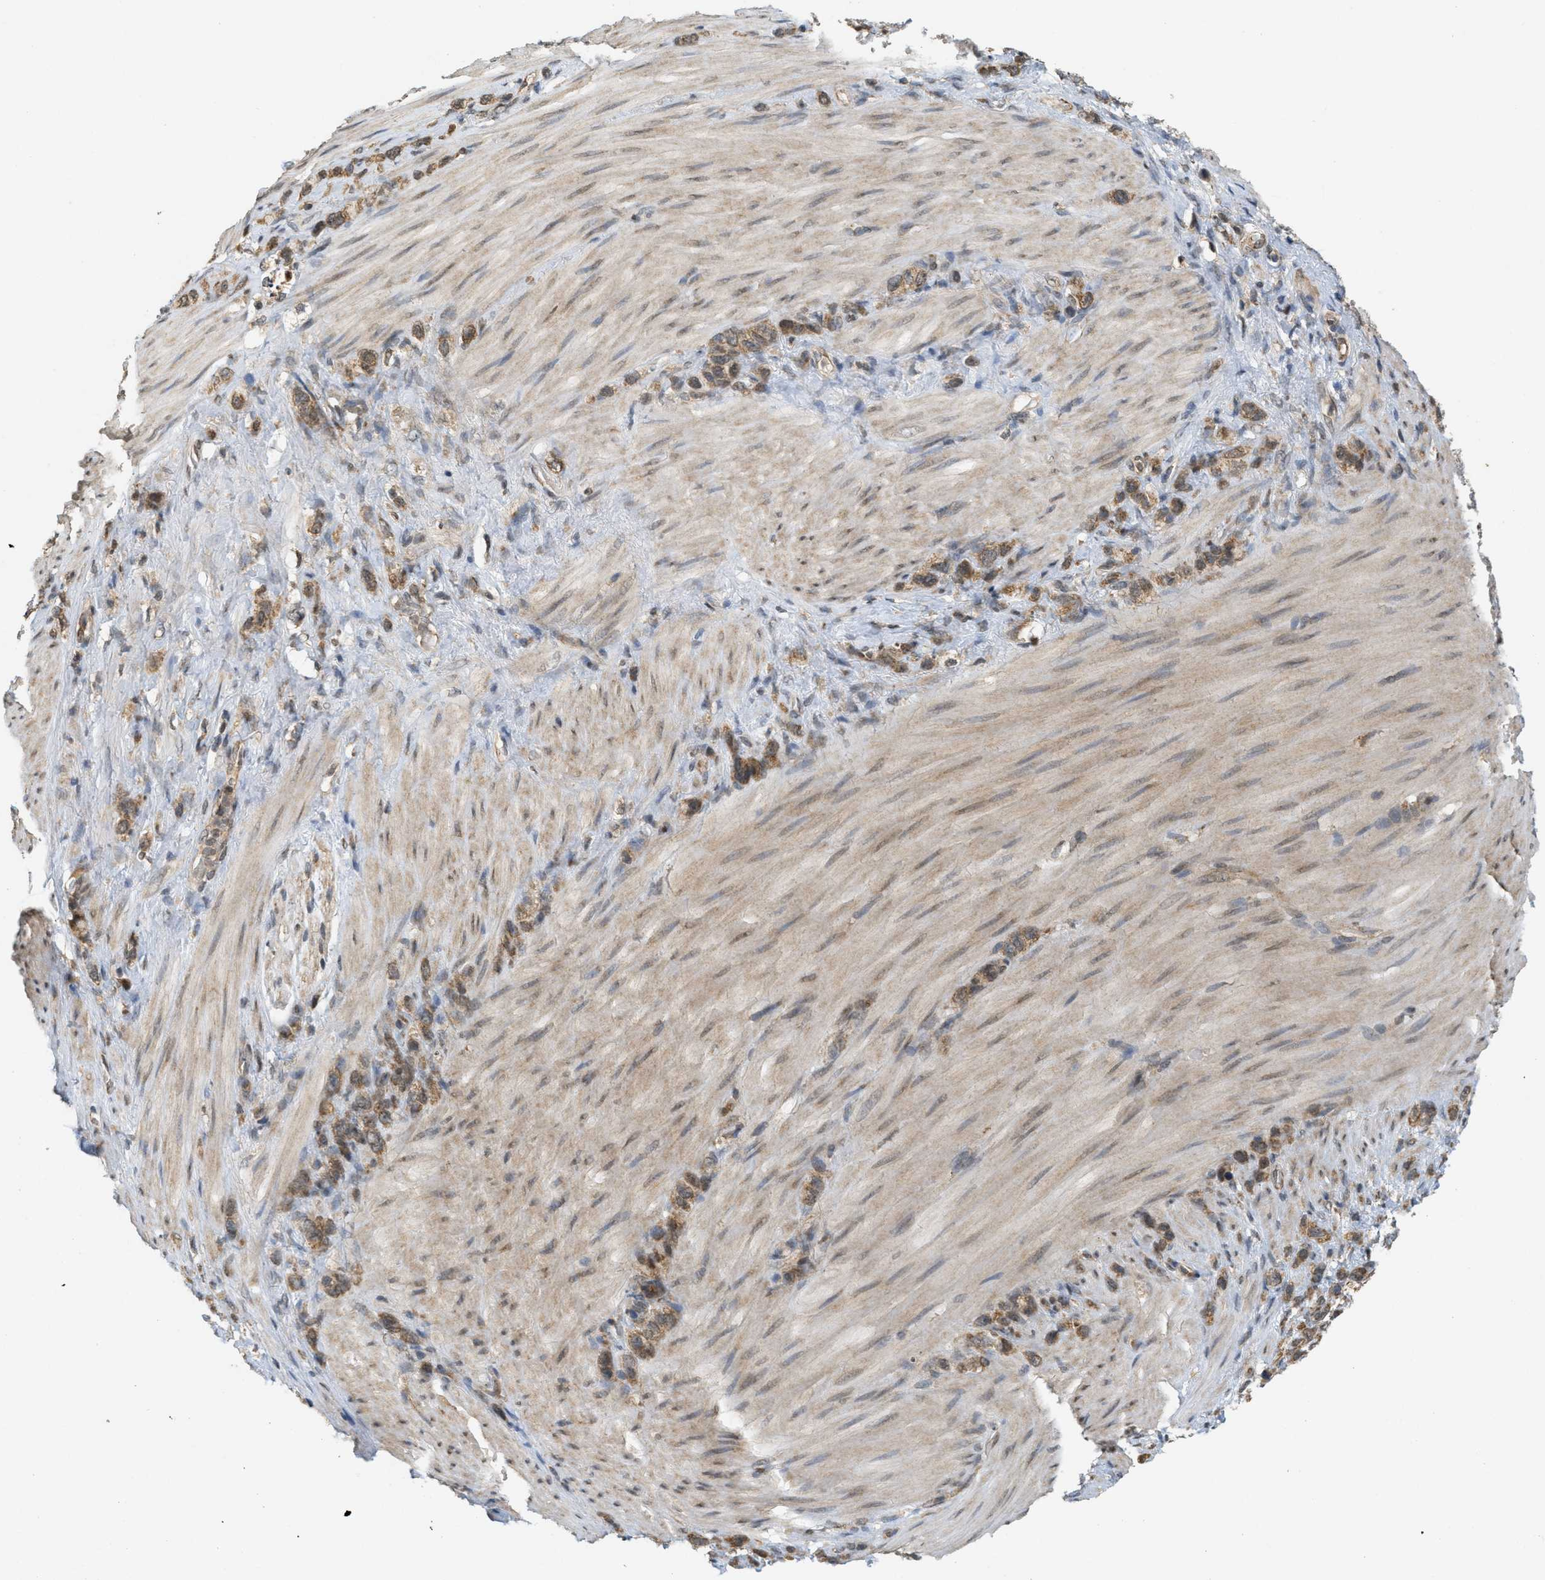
{"staining": {"intensity": "moderate", "quantity": ">75%", "location": "cytoplasmic/membranous"}, "tissue": "stomach cancer", "cell_type": "Tumor cells", "image_type": "cancer", "snomed": [{"axis": "morphology", "description": "Adenocarcinoma, NOS"}, {"axis": "morphology", "description": "Adenocarcinoma, High grade"}, {"axis": "topography", "description": "Stomach, upper"}, {"axis": "topography", "description": "Stomach, lower"}], "caption": "Immunohistochemistry micrograph of human high-grade adenocarcinoma (stomach) stained for a protein (brown), which displays medium levels of moderate cytoplasmic/membranous expression in approximately >75% of tumor cells.", "gene": "PRKD1", "patient": {"sex": "female", "age": 65}}